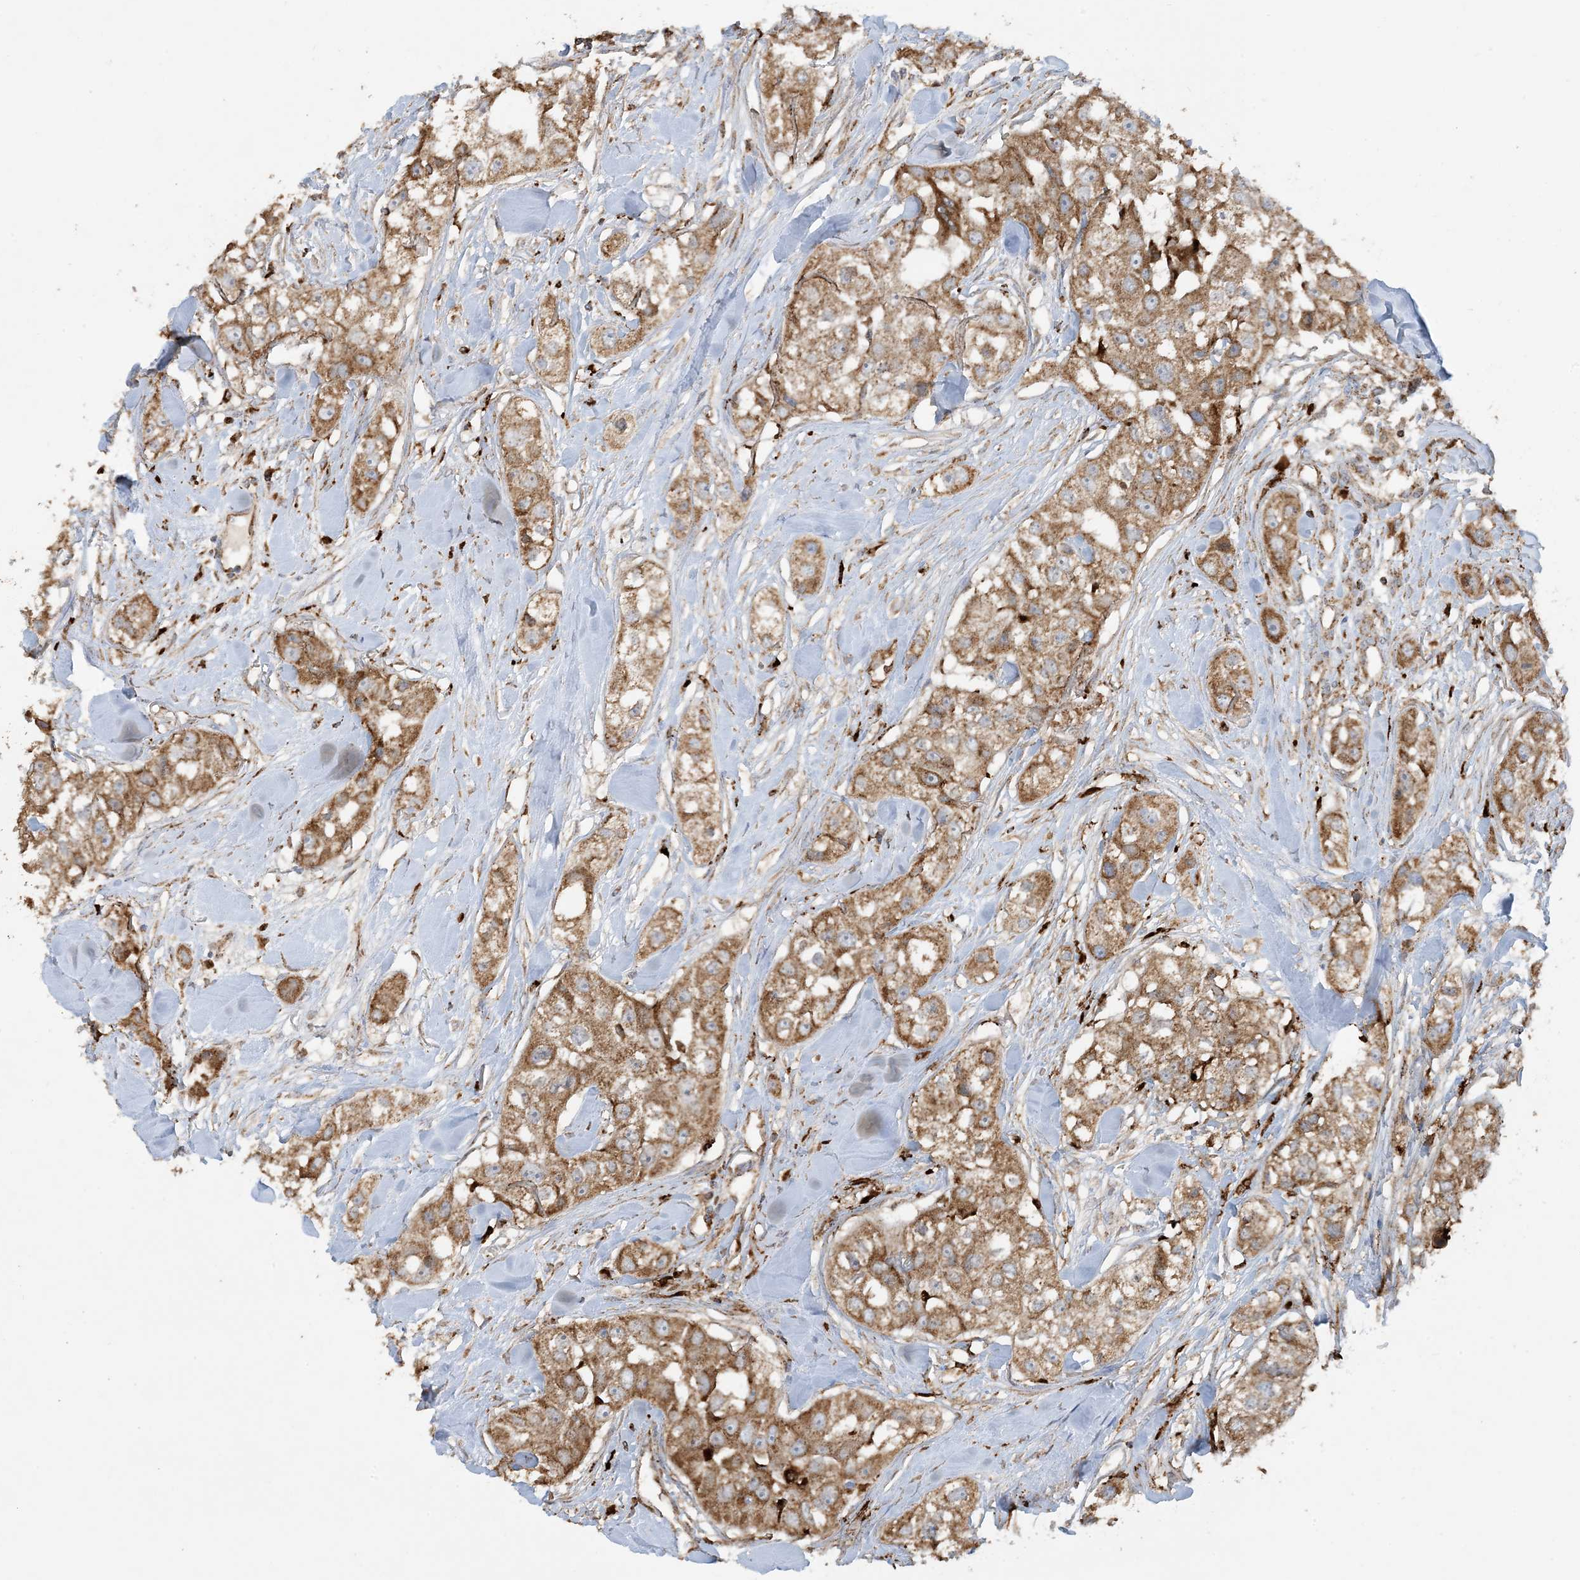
{"staining": {"intensity": "moderate", "quantity": ">75%", "location": "cytoplasmic/membranous"}, "tissue": "head and neck cancer", "cell_type": "Tumor cells", "image_type": "cancer", "snomed": [{"axis": "morphology", "description": "Normal tissue, NOS"}, {"axis": "morphology", "description": "Squamous cell carcinoma, NOS"}, {"axis": "topography", "description": "Skeletal muscle"}, {"axis": "topography", "description": "Head-Neck"}], "caption": "A brown stain highlights moderate cytoplasmic/membranous positivity of a protein in human head and neck cancer tumor cells.", "gene": "AGA", "patient": {"sex": "male", "age": 51}}